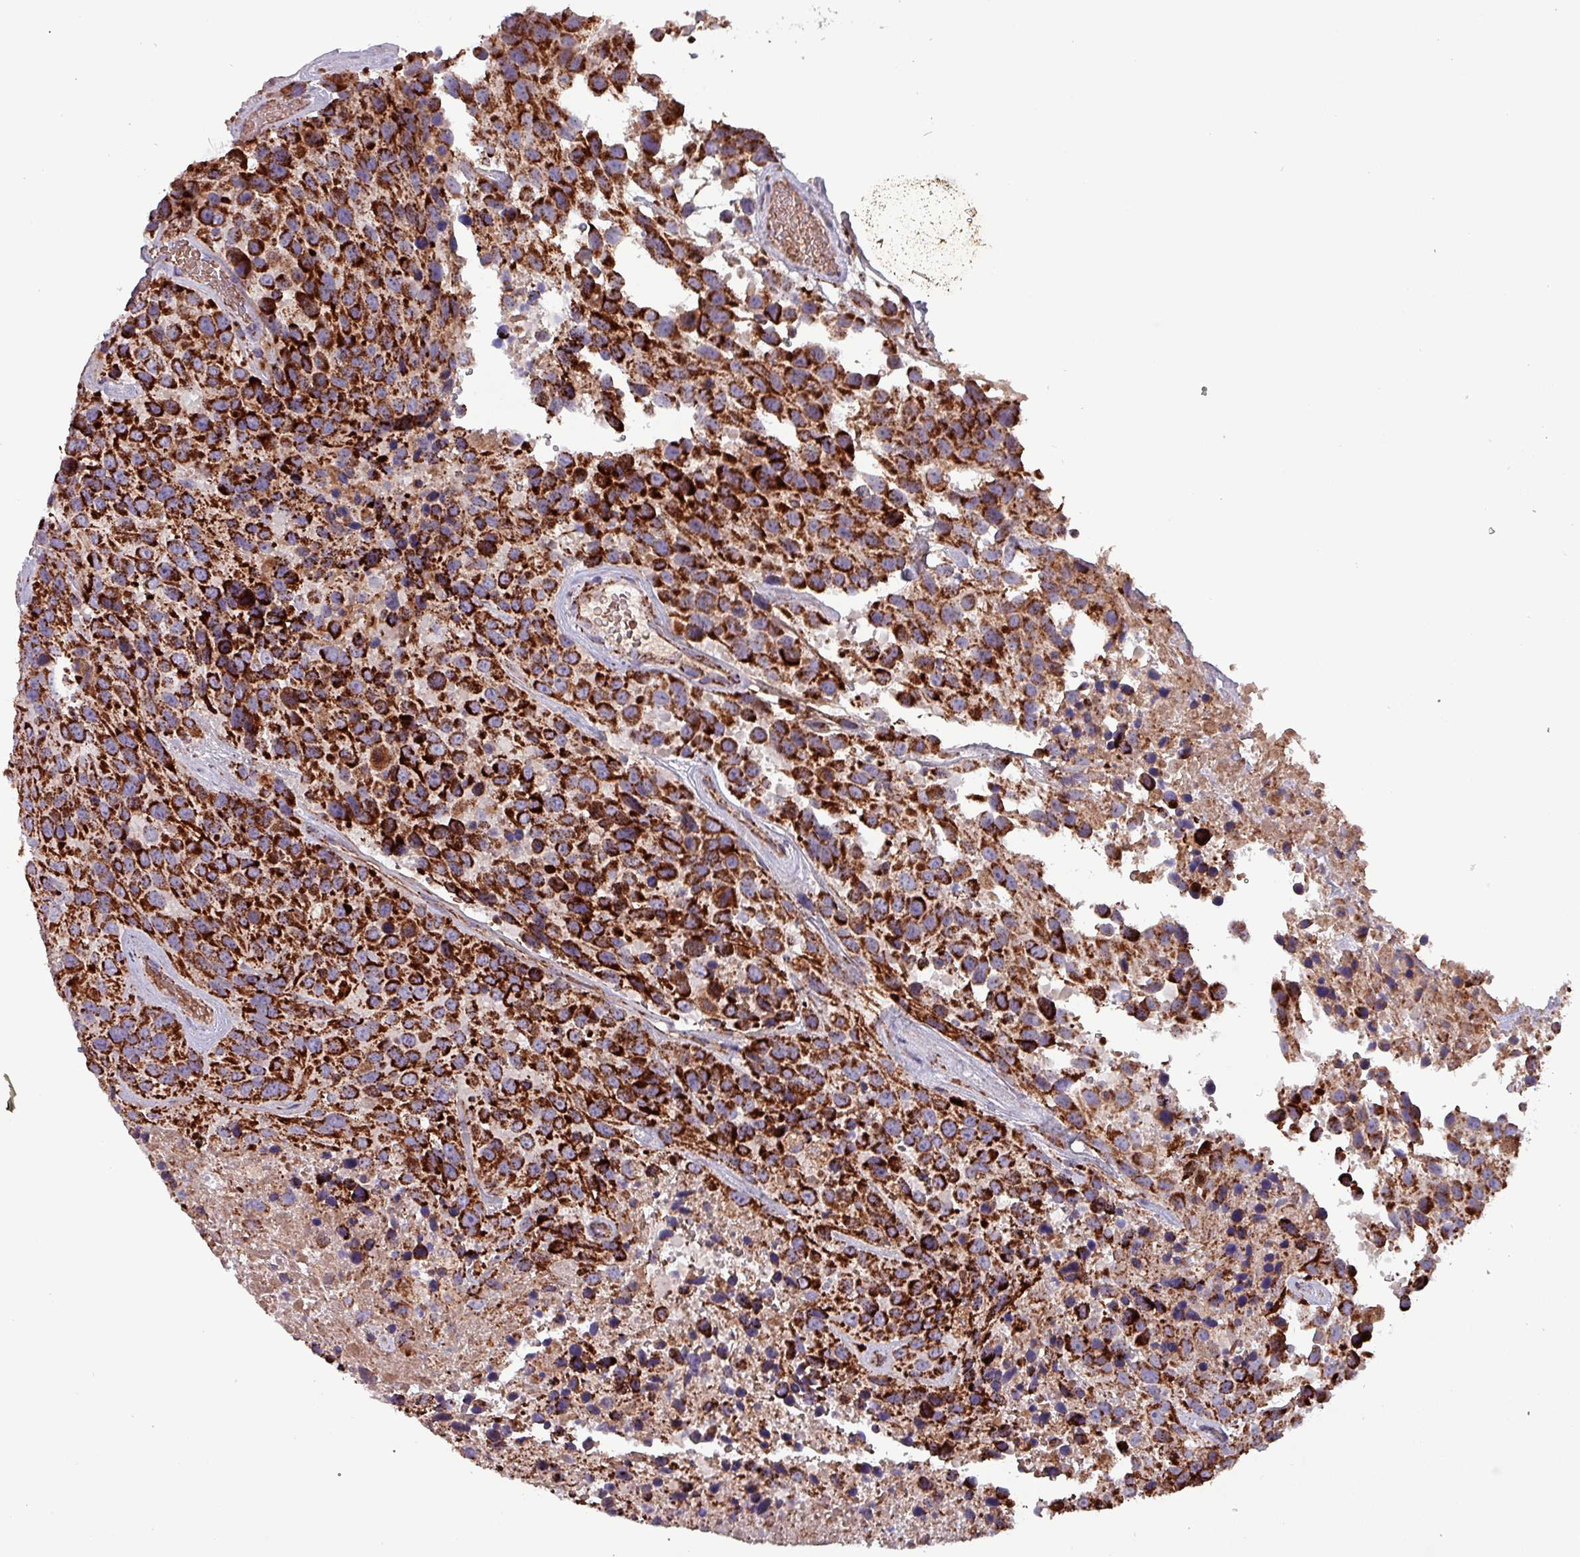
{"staining": {"intensity": "strong", "quantity": ">75%", "location": "cytoplasmic/membranous"}, "tissue": "urothelial cancer", "cell_type": "Tumor cells", "image_type": "cancer", "snomed": [{"axis": "morphology", "description": "Urothelial carcinoma, High grade"}, {"axis": "topography", "description": "Urinary bladder"}], "caption": "Urothelial cancer tissue displays strong cytoplasmic/membranous staining in approximately >75% of tumor cells", "gene": "ZNF322", "patient": {"sex": "female", "age": 70}}